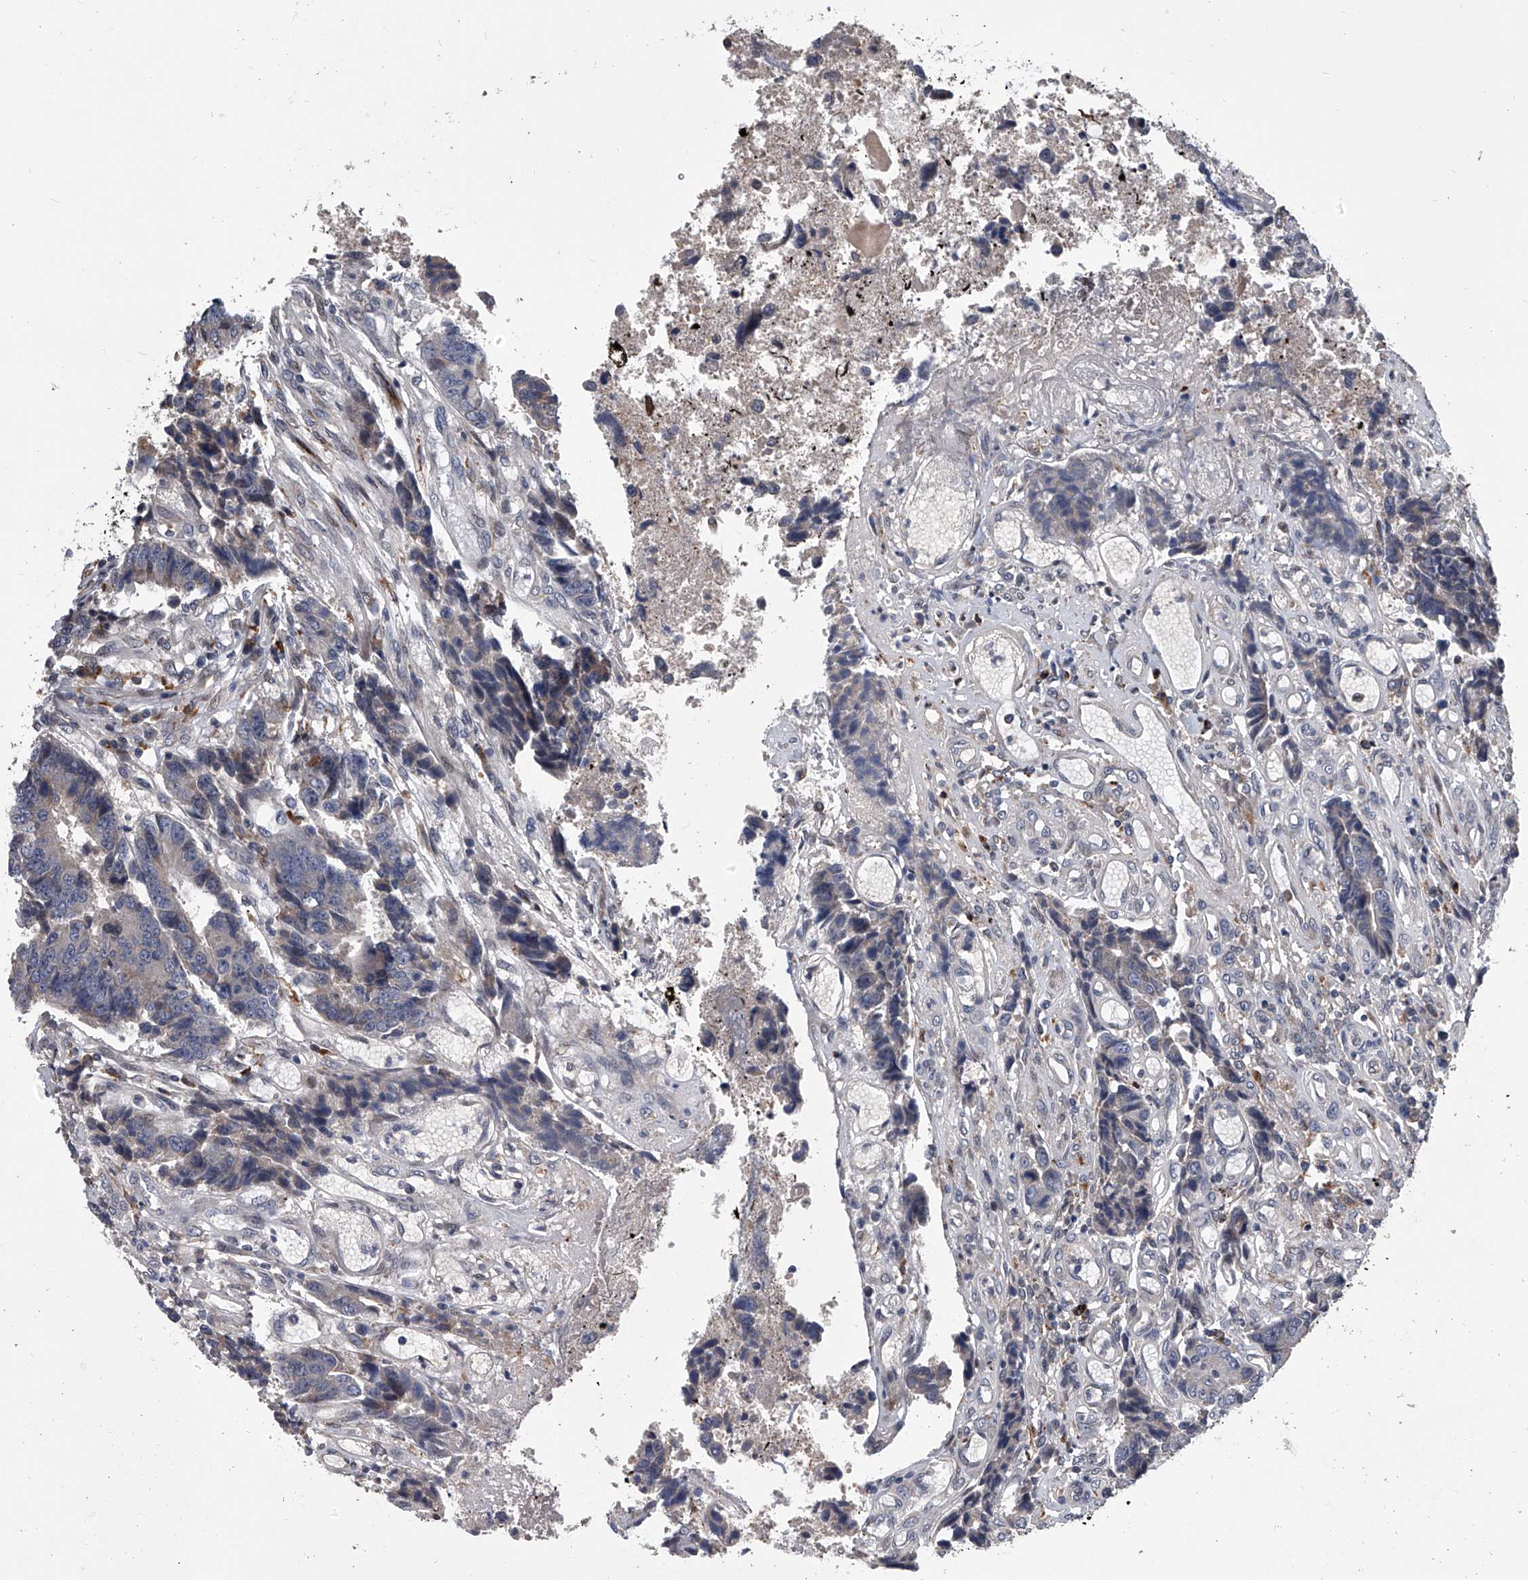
{"staining": {"intensity": "negative", "quantity": "none", "location": "none"}, "tissue": "colorectal cancer", "cell_type": "Tumor cells", "image_type": "cancer", "snomed": [{"axis": "morphology", "description": "Adenocarcinoma, NOS"}, {"axis": "topography", "description": "Rectum"}], "caption": "This is a histopathology image of IHC staining of adenocarcinoma (colorectal), which shows no staining in tumor cells.", "gene": "TRIM8", "patient": {"sex": "male", "age": 84}}